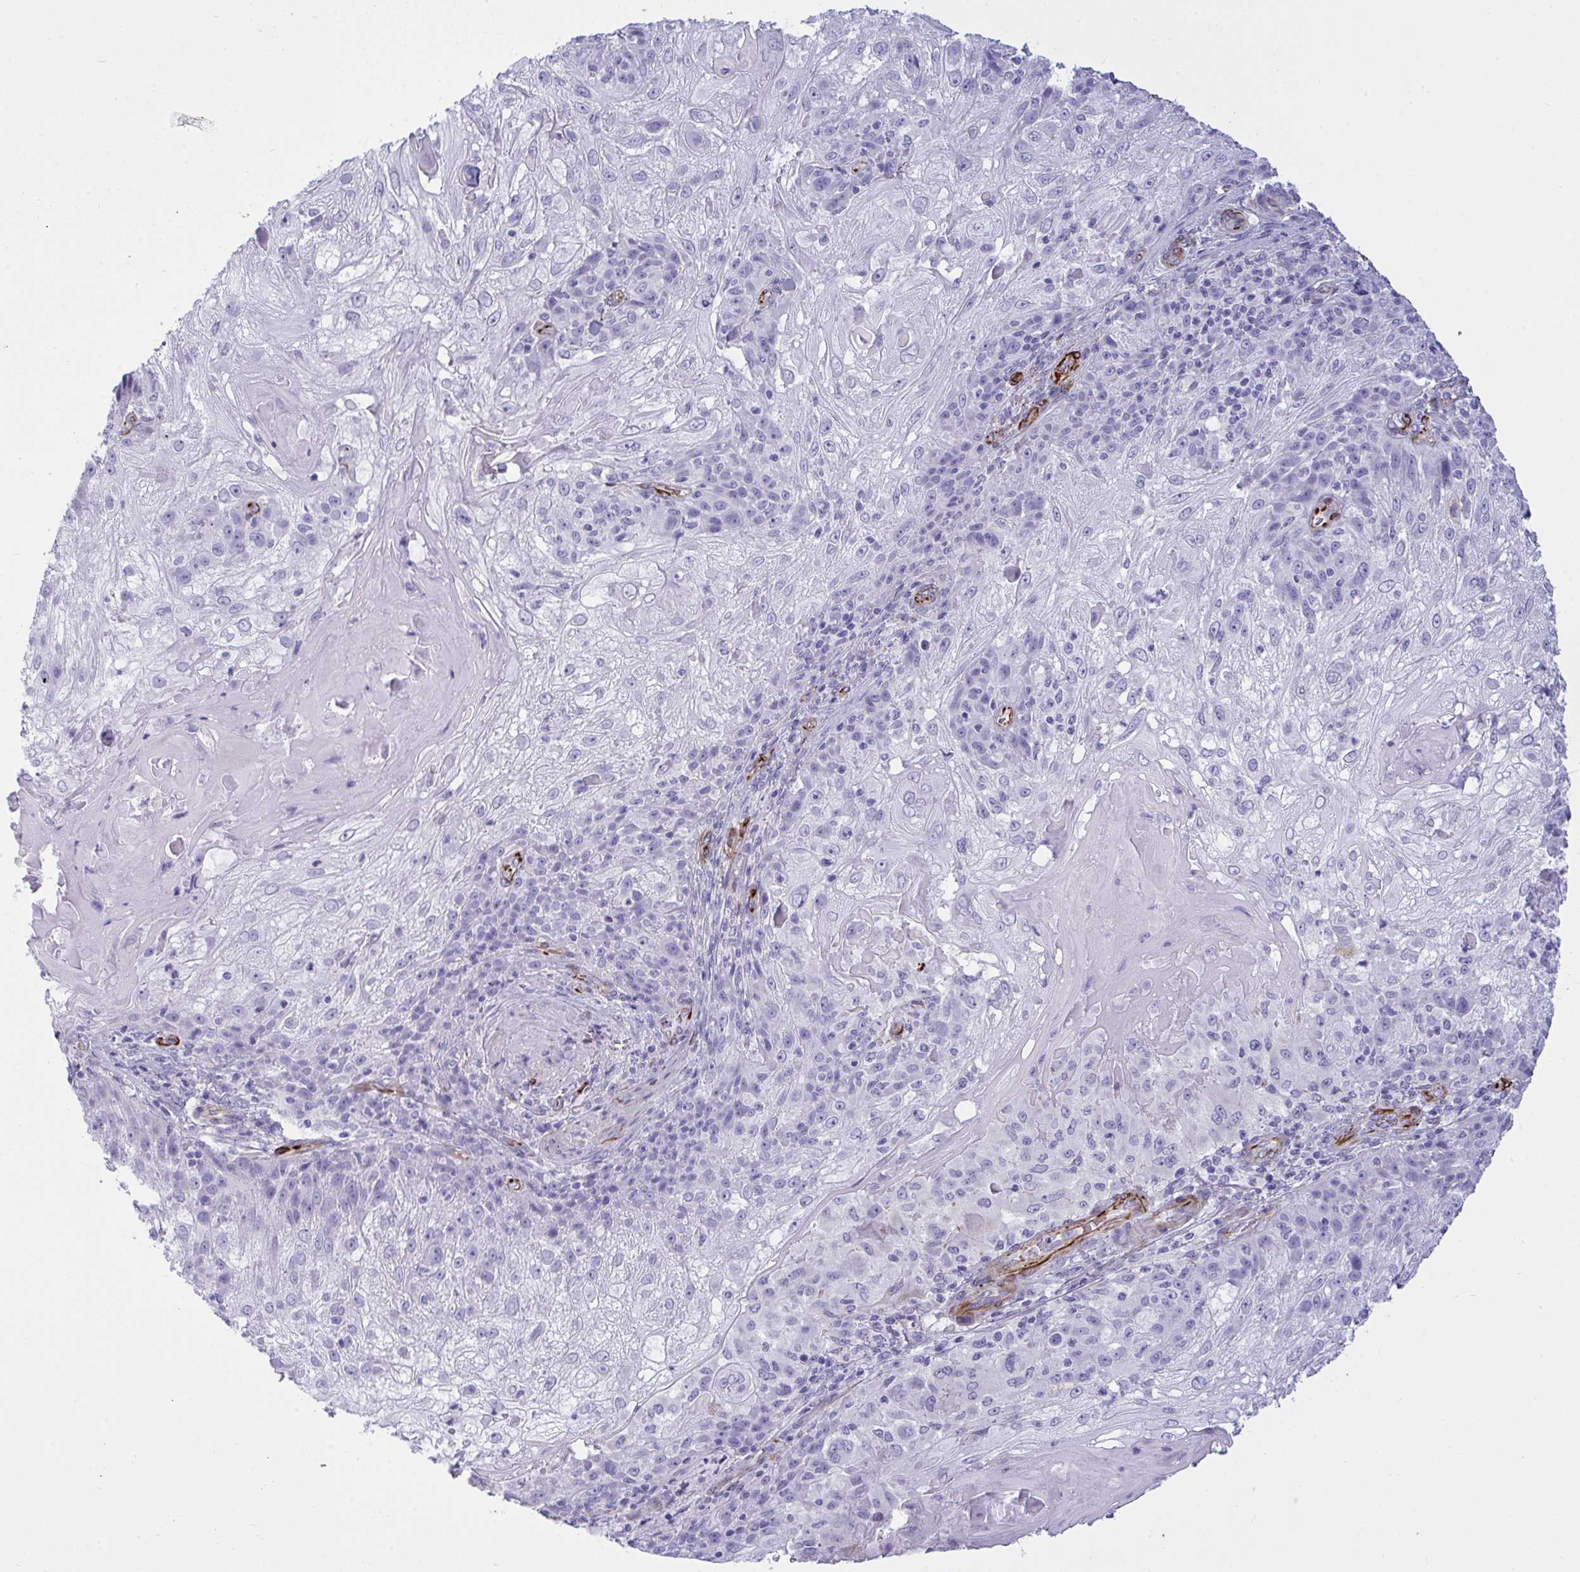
{"staining": {"intensity": "negative", "quantity": "none", "location": "none"}, "tissue": "skin cancer", "cell_type": "Tumor cells", "image_type": "cancer", "snomed": [{"axis": "morphology", "description": "Normal tissue, NOS"}, {"axis": "morphology", "description": "Squamous cell carcinoma, NOS"}, {"axis": "topography", "description": "Skin"}], "caption": "Tumor cells show no significant protein expression in skin cancer. The staining is performed using DAB (3,3'-diaminobenzidine) brown chromogen with nuclei counter-stained in using hematoxylin.", "gene": "SLC35B1", "patient": {"sex": "female", "age": 83}}